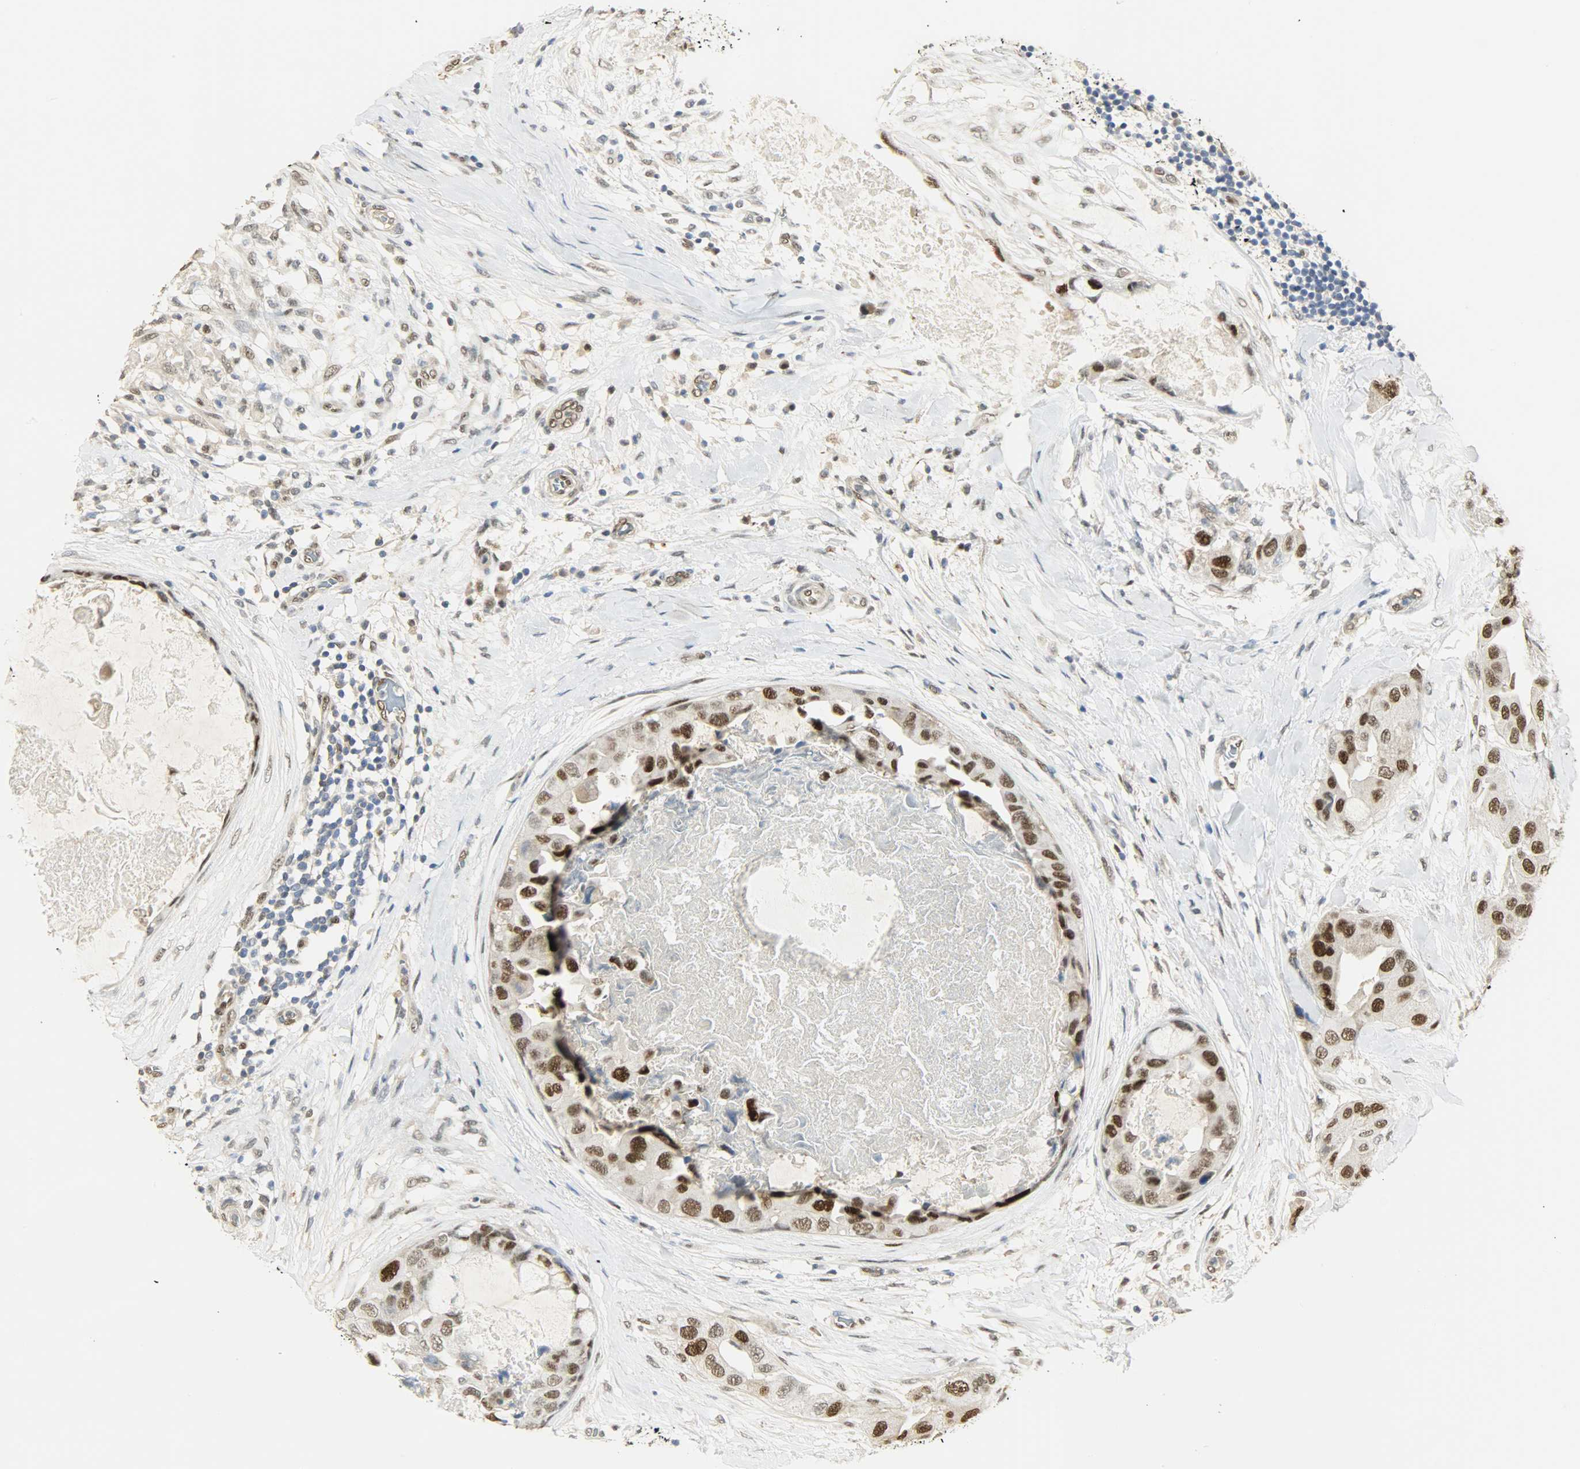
{"staining": {"intensity": "strong", "quantity": ">75%", "location": "nuclear"}, "tissue": "breast cancer", "cell_type": "Tumor cells", "image_type": "cancer", "snomed": [{"axis": "morphology", "description": "Duct carcinoma"}, {"axis": "topography", "description": "Breast"}], "caption": "Human breast cancer (invasive ductal carcinoma) stained for a protein (brown) exhibits strong nuclear positive expression in about >75% of tumor cells.", "gene": "NPEPL1", "patient": {"sex": "female", "age": 40}}